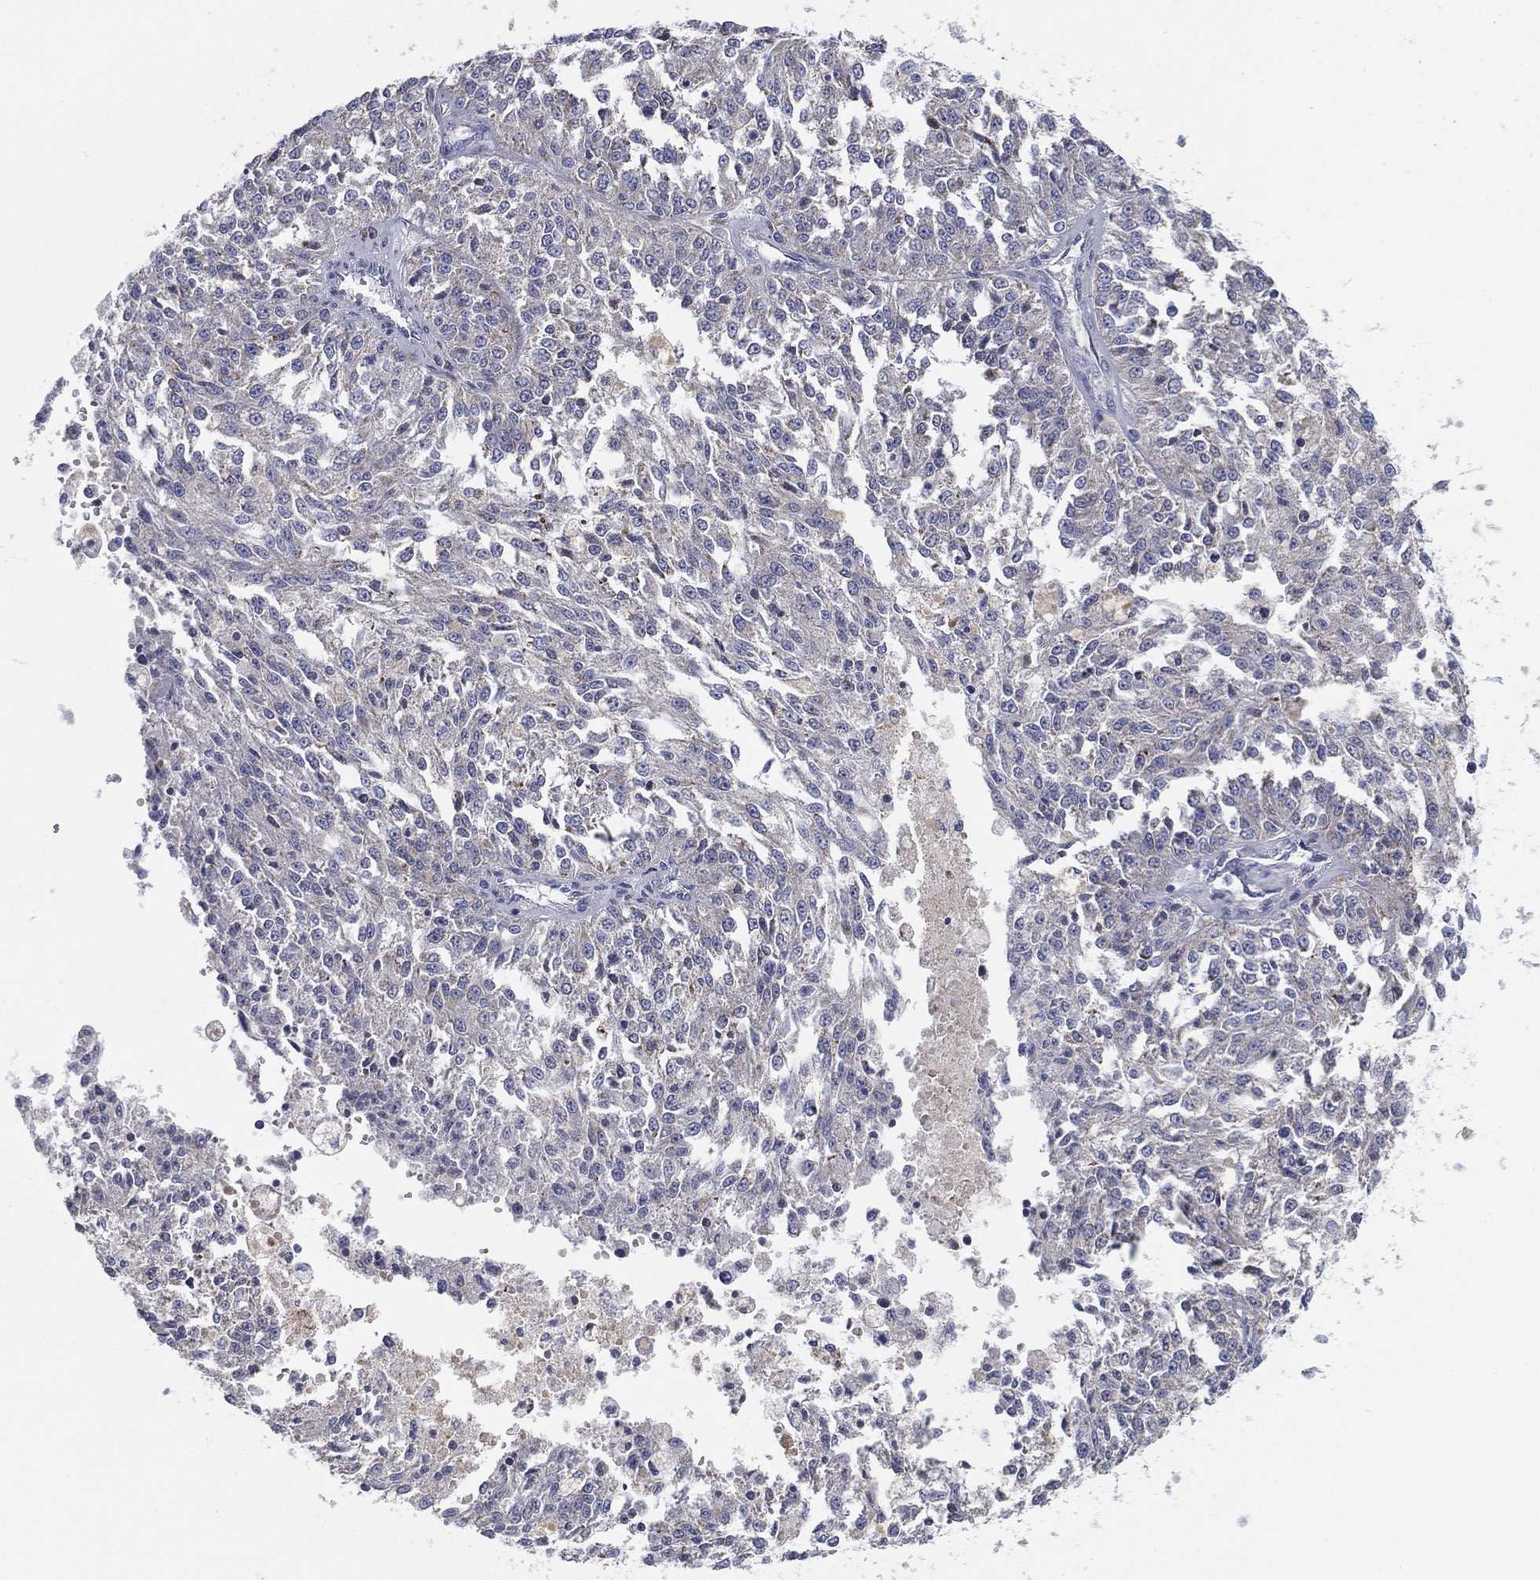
{"staining": {"intensity": "negative", "quantity": "none", "location": "none"}, "tissue": "melanoma", "cell_type": "Tumor cells", "image_type": "cancer", "snomed": [{"axis": "morphology", "description": "Malignant melanoma, Metastatic site"}, {"axis": "topography", "description": "Lymph node"}], "caption": "A high-resolution histopathology image shows immunohistochemistry staining of melanoma, which displays no significant positivity in tumor cells.", "gene": "TMEM40", "patient": {"sex": "female", "age": 64}}